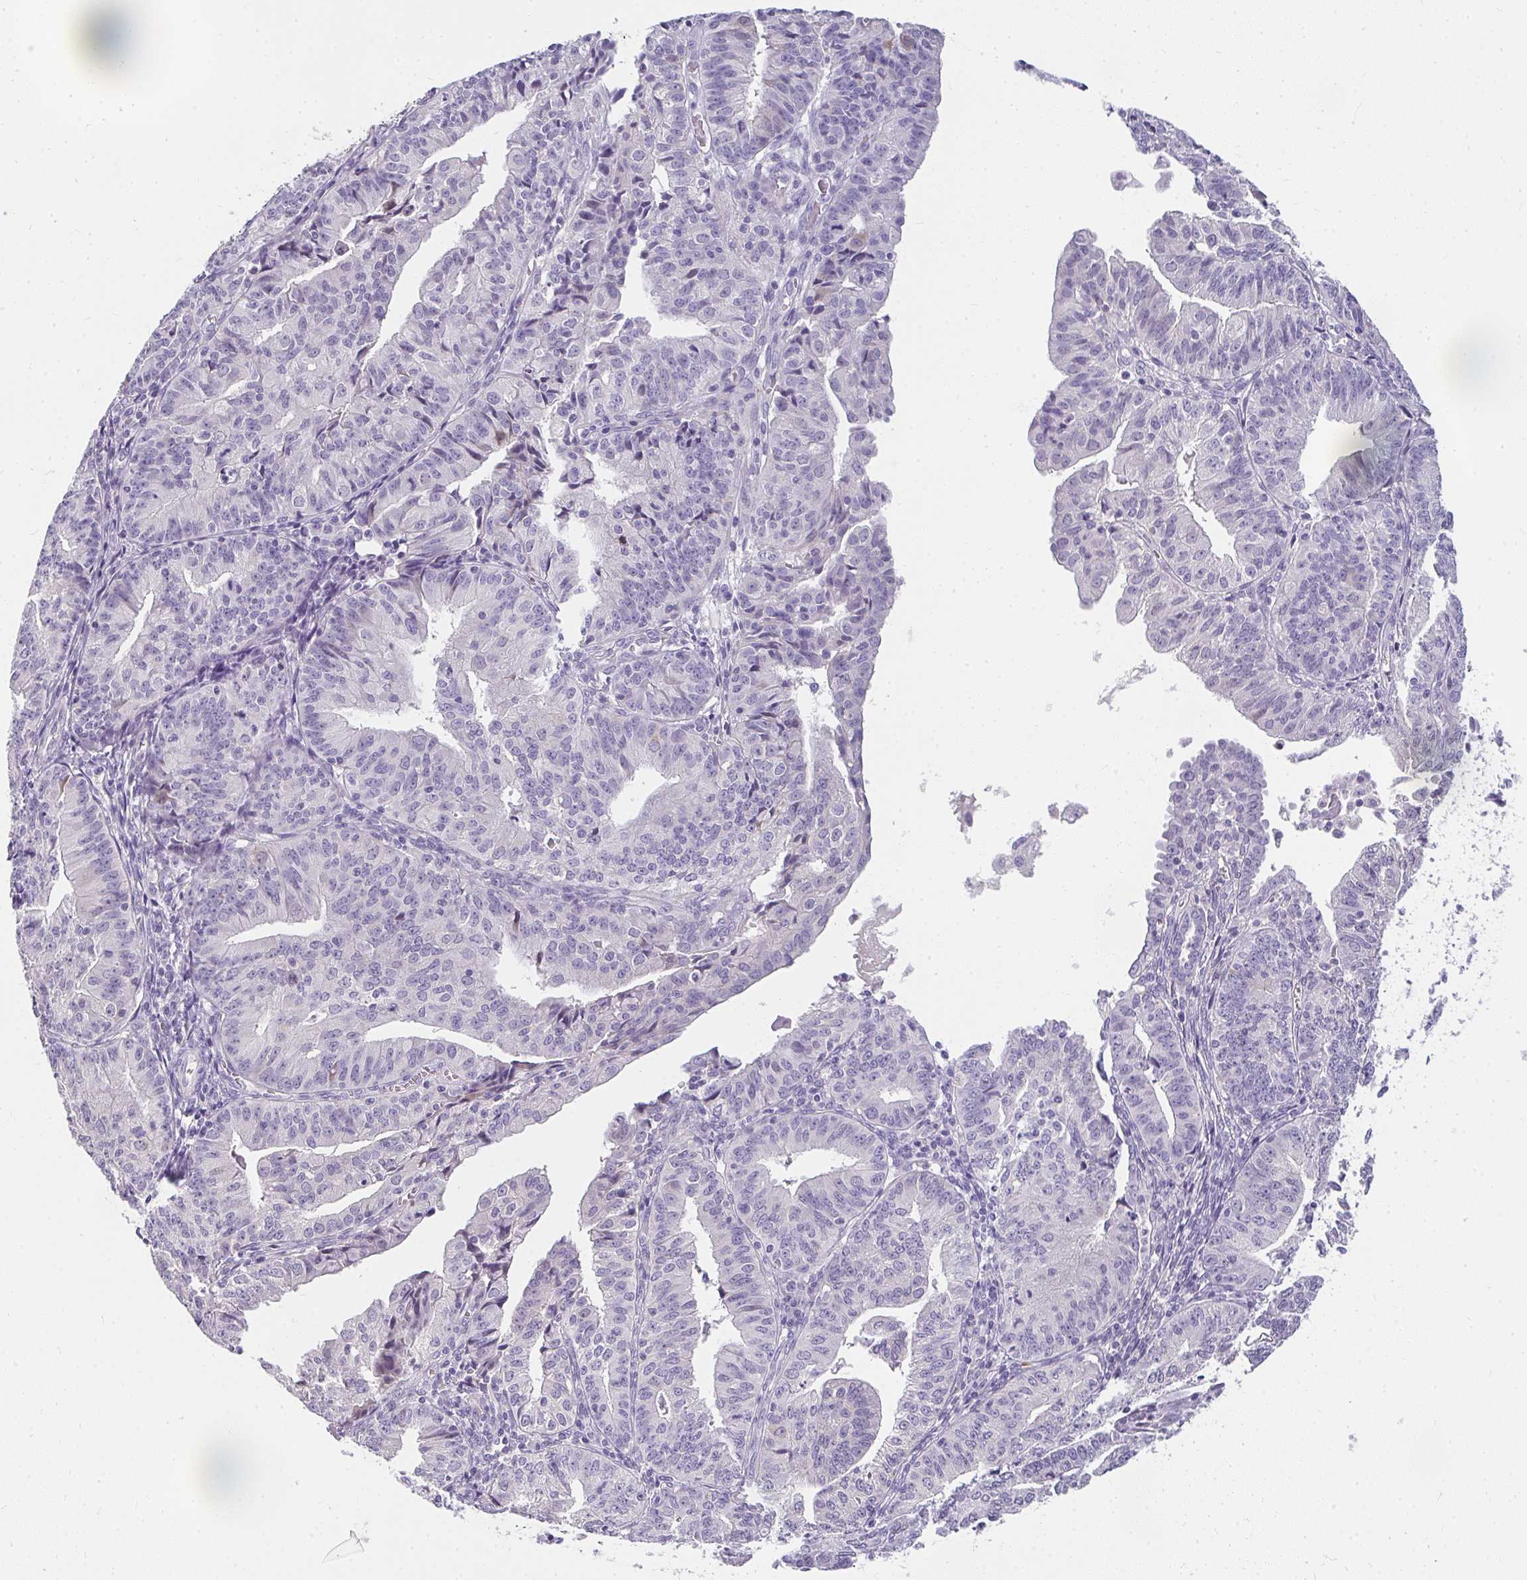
{"staining": {"intensity": "negative", "quantity": "none", "location": "none"}, "tissue": "endometrial cancer", "cell_type": "Tumor cells", "image_type": "cancer", "snomed": [{"axis": "morphology", "description": "Adenocarcinoma, NOS"}, {"axis": "topography", "description": "Endometrium"}], "caption": "Immunohistochemistry (IHC) photomicrograph of adenocarcinoma (endometrial) stained for a protein (brown), which demonstrates no staining in tumor cells.", "gene": "PPP1R3G", "patient": {"sex": "female", "age": 56}}